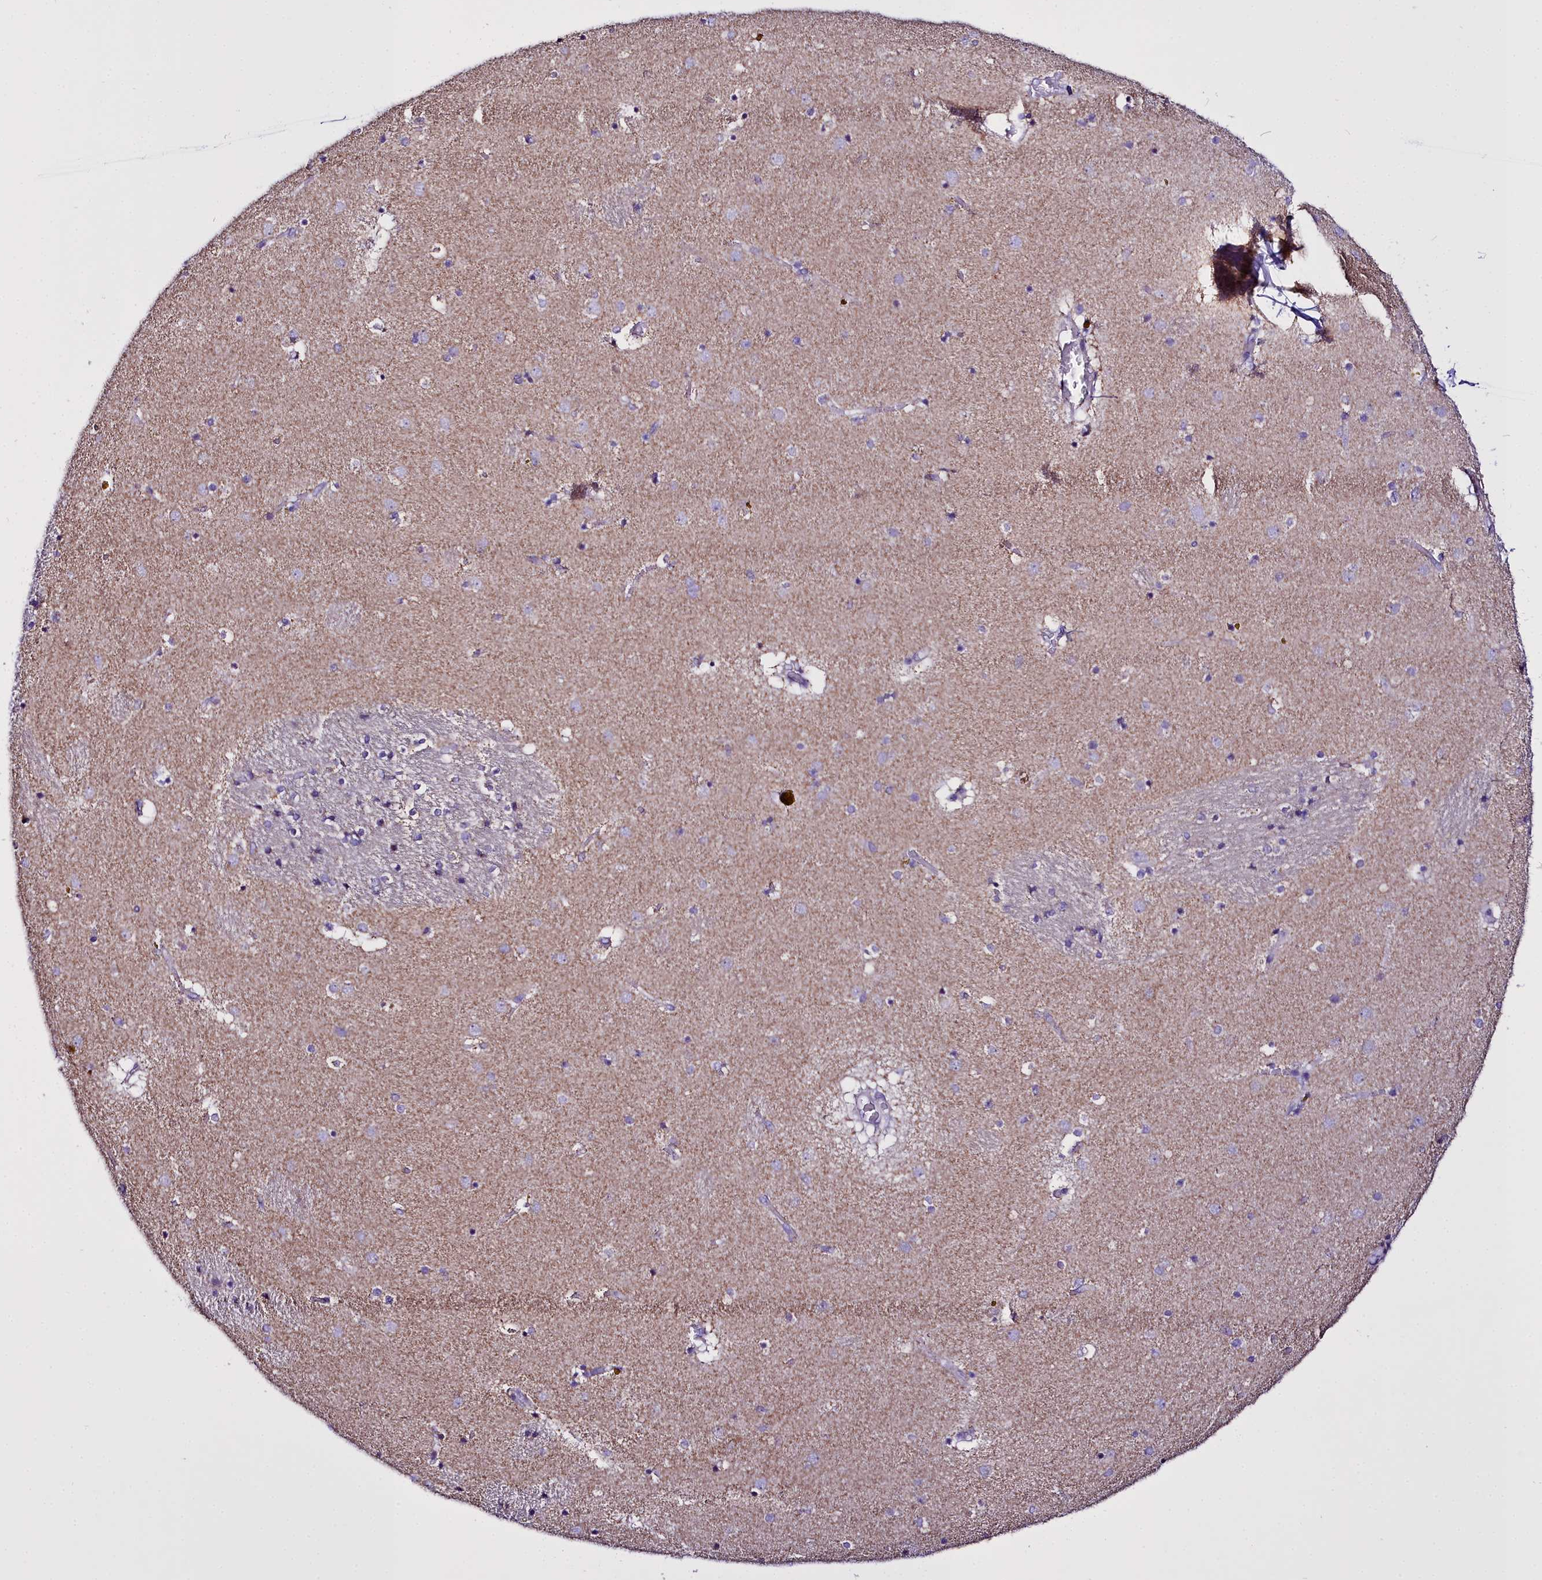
{"staining": {"intensity": "negative", "quantity": "none", "location": "none"}, "tissue": "caudate", "cell_type": "Glial cells", "image_type": "normal", "snomed": [{"axis": "morphology", "description": "Normal tissue, NOS"}, {"axis": "topography", "description": "Lateral ventricle wall"}], "caption": "Immunohistochemistry image of benign caudate stained for a protein (brown), which displays no staining in glial cells. (Stains: DAB (3,3'-diaminobenzidine) IHC with hematoxylin counter stain, Microscopy: brightfield microscopy at high magnification).", "gene": "WDFY3", "patient": {"sex": "male", "age": 70}}